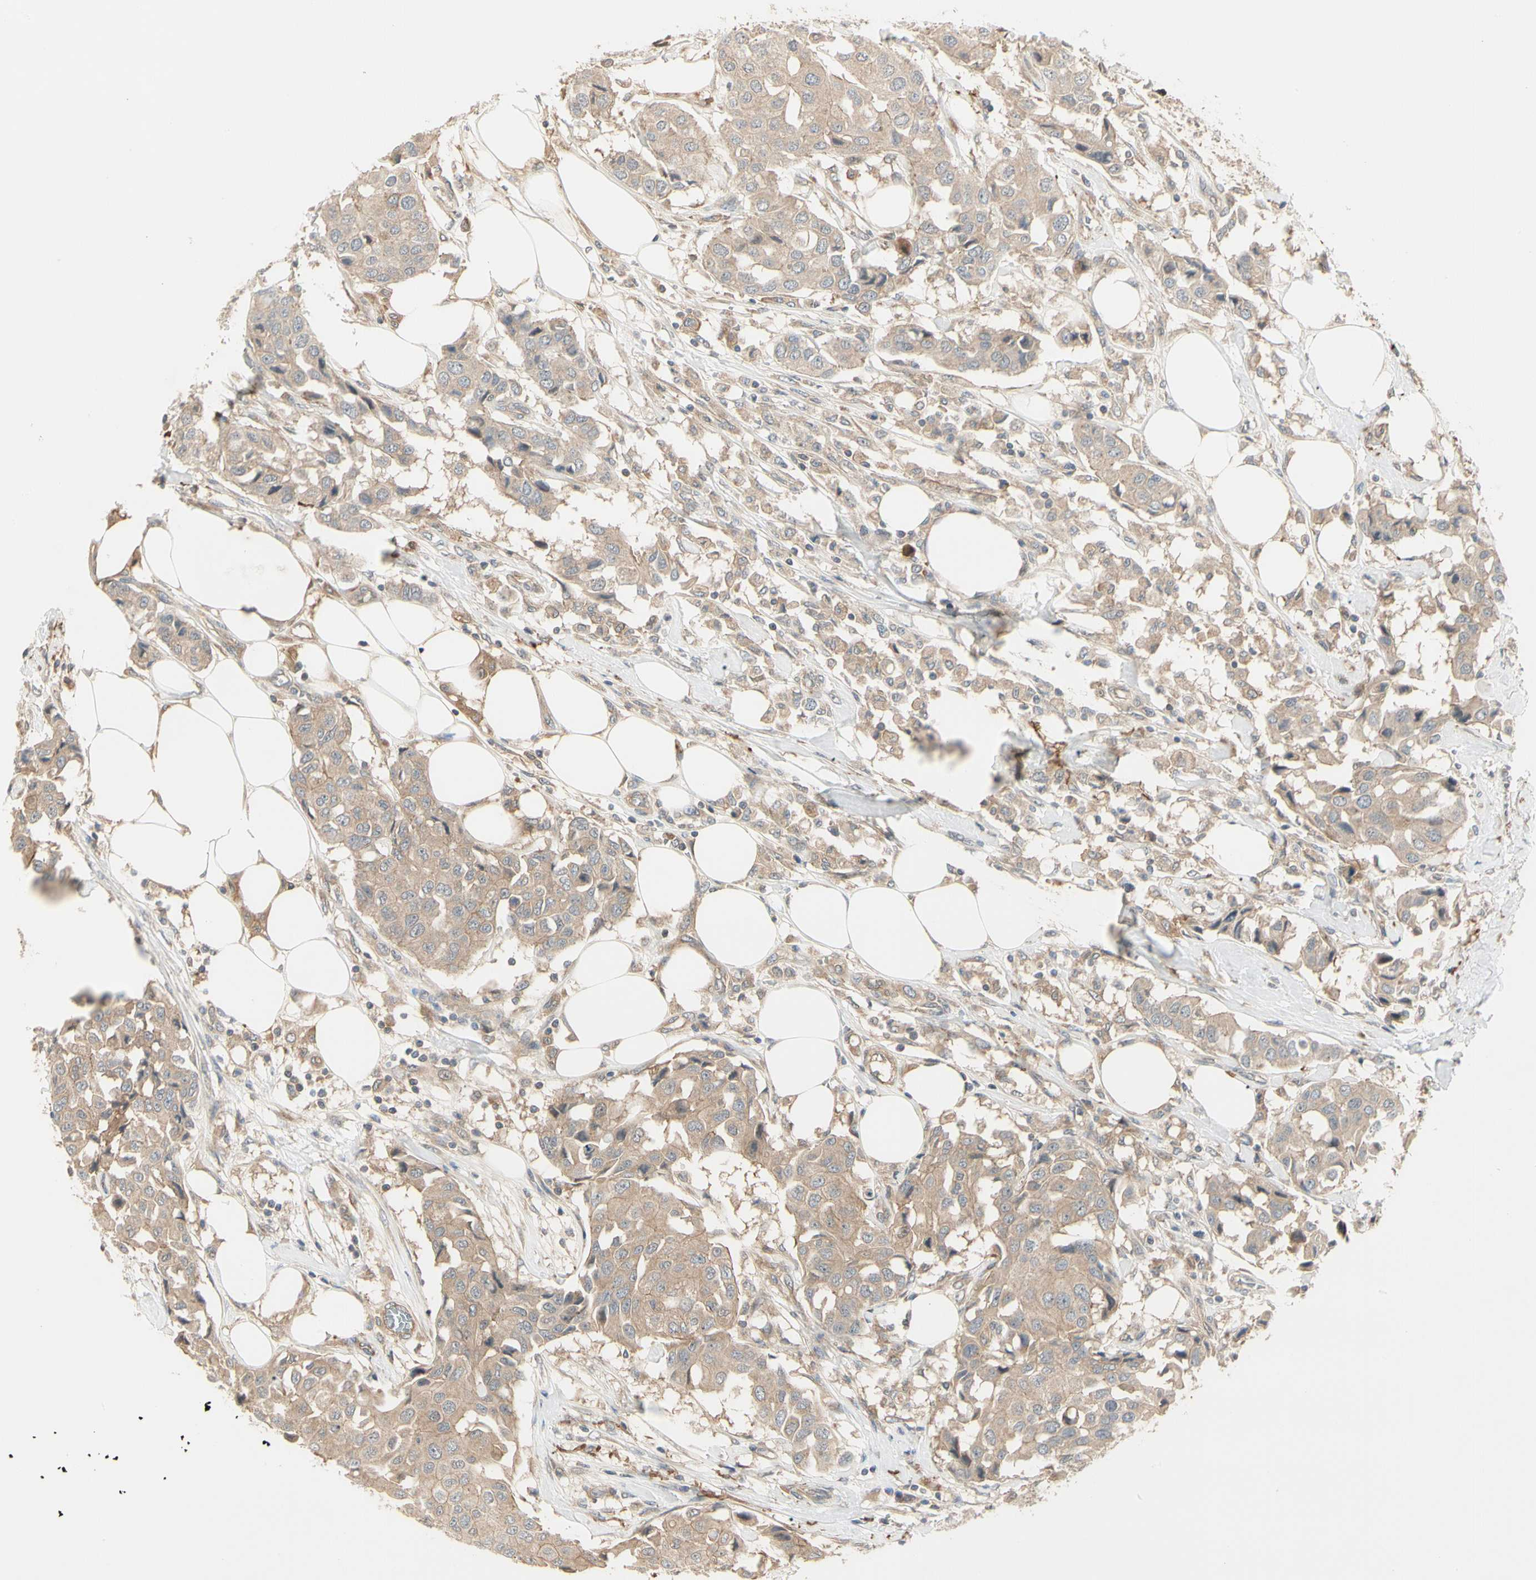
{"staining": {"intensity": "moderate", "quantity": ">75%", "location": "cytoplasmic/membranous"}, "tissue": "breast cancer", "cell_type": "Tumor cells", "image_type": "cancer", "snomed": [{"axis": "morphology", "description": "Duct carcinoma"}, {"axis": "topography", "description": "Breast"}], "caption": "Moderate cytoplasmic/membranous positivity is identified in approximately >75% of tumor cells in infiltrating ductal carcinoma (breast). Nuclei are stained in blue.", "gene": "F2R", "patient": {"sex": "female", "age": 80}}